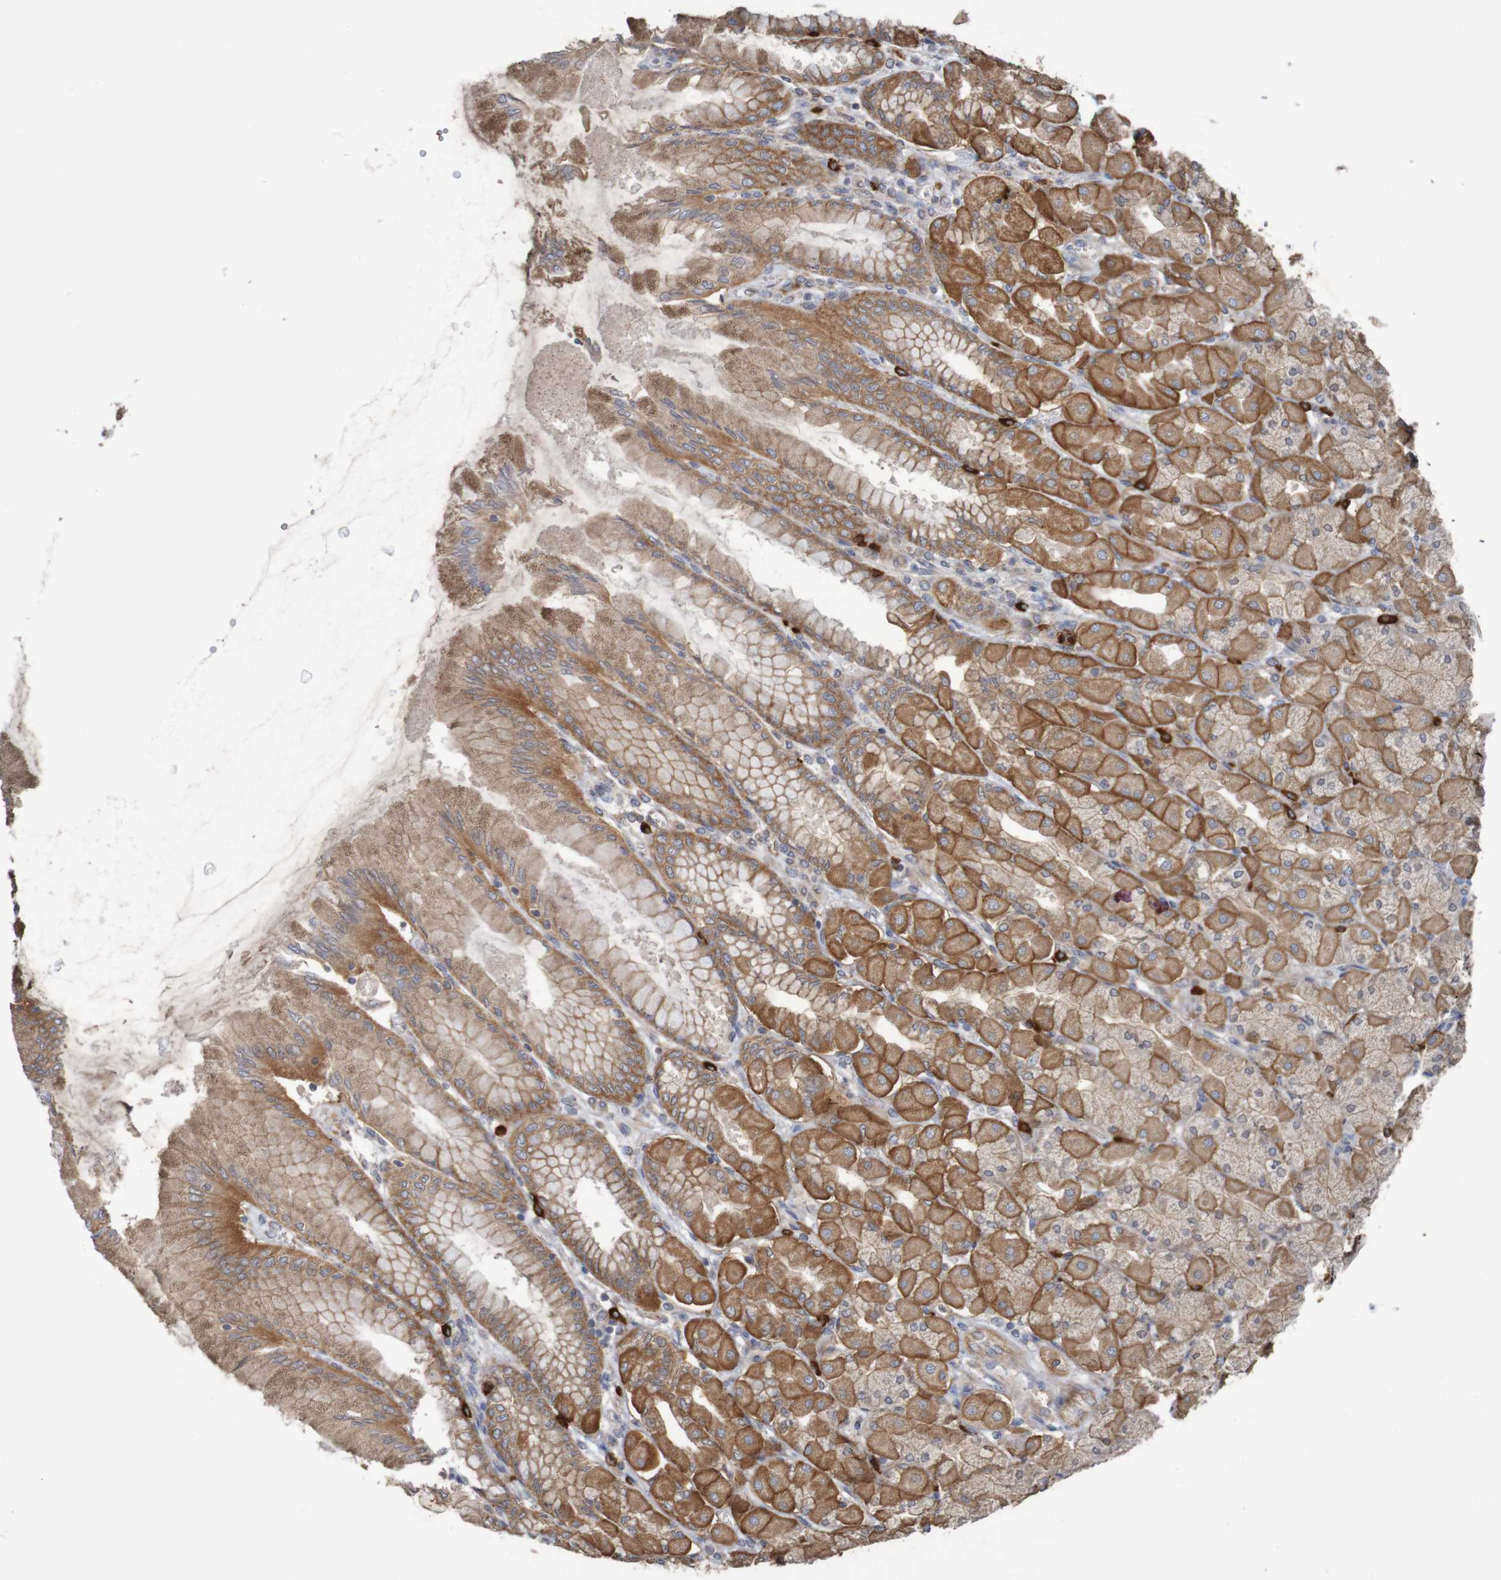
{"staining": {"intensity": "moderate", "quantity": ">75%", "location": "cytoplasmic/membranous"}, "tissue": "stomach", "cell_type": "Glandular cells", "image_type": "normal", "snomed": [{"axis": "morphology", "description": "Normal tissue, NOS"}, {"axis": "topography", "description": "Stomach, upper"}], "caption": "Brown immunohistochemical staining in normal human stomach demonstrates moderate cytoplasmic/membranous staining in approximately >75% of glandular cells.", "gene": "B3GAT2", "patient": {"sex": "female", "age": 56}}